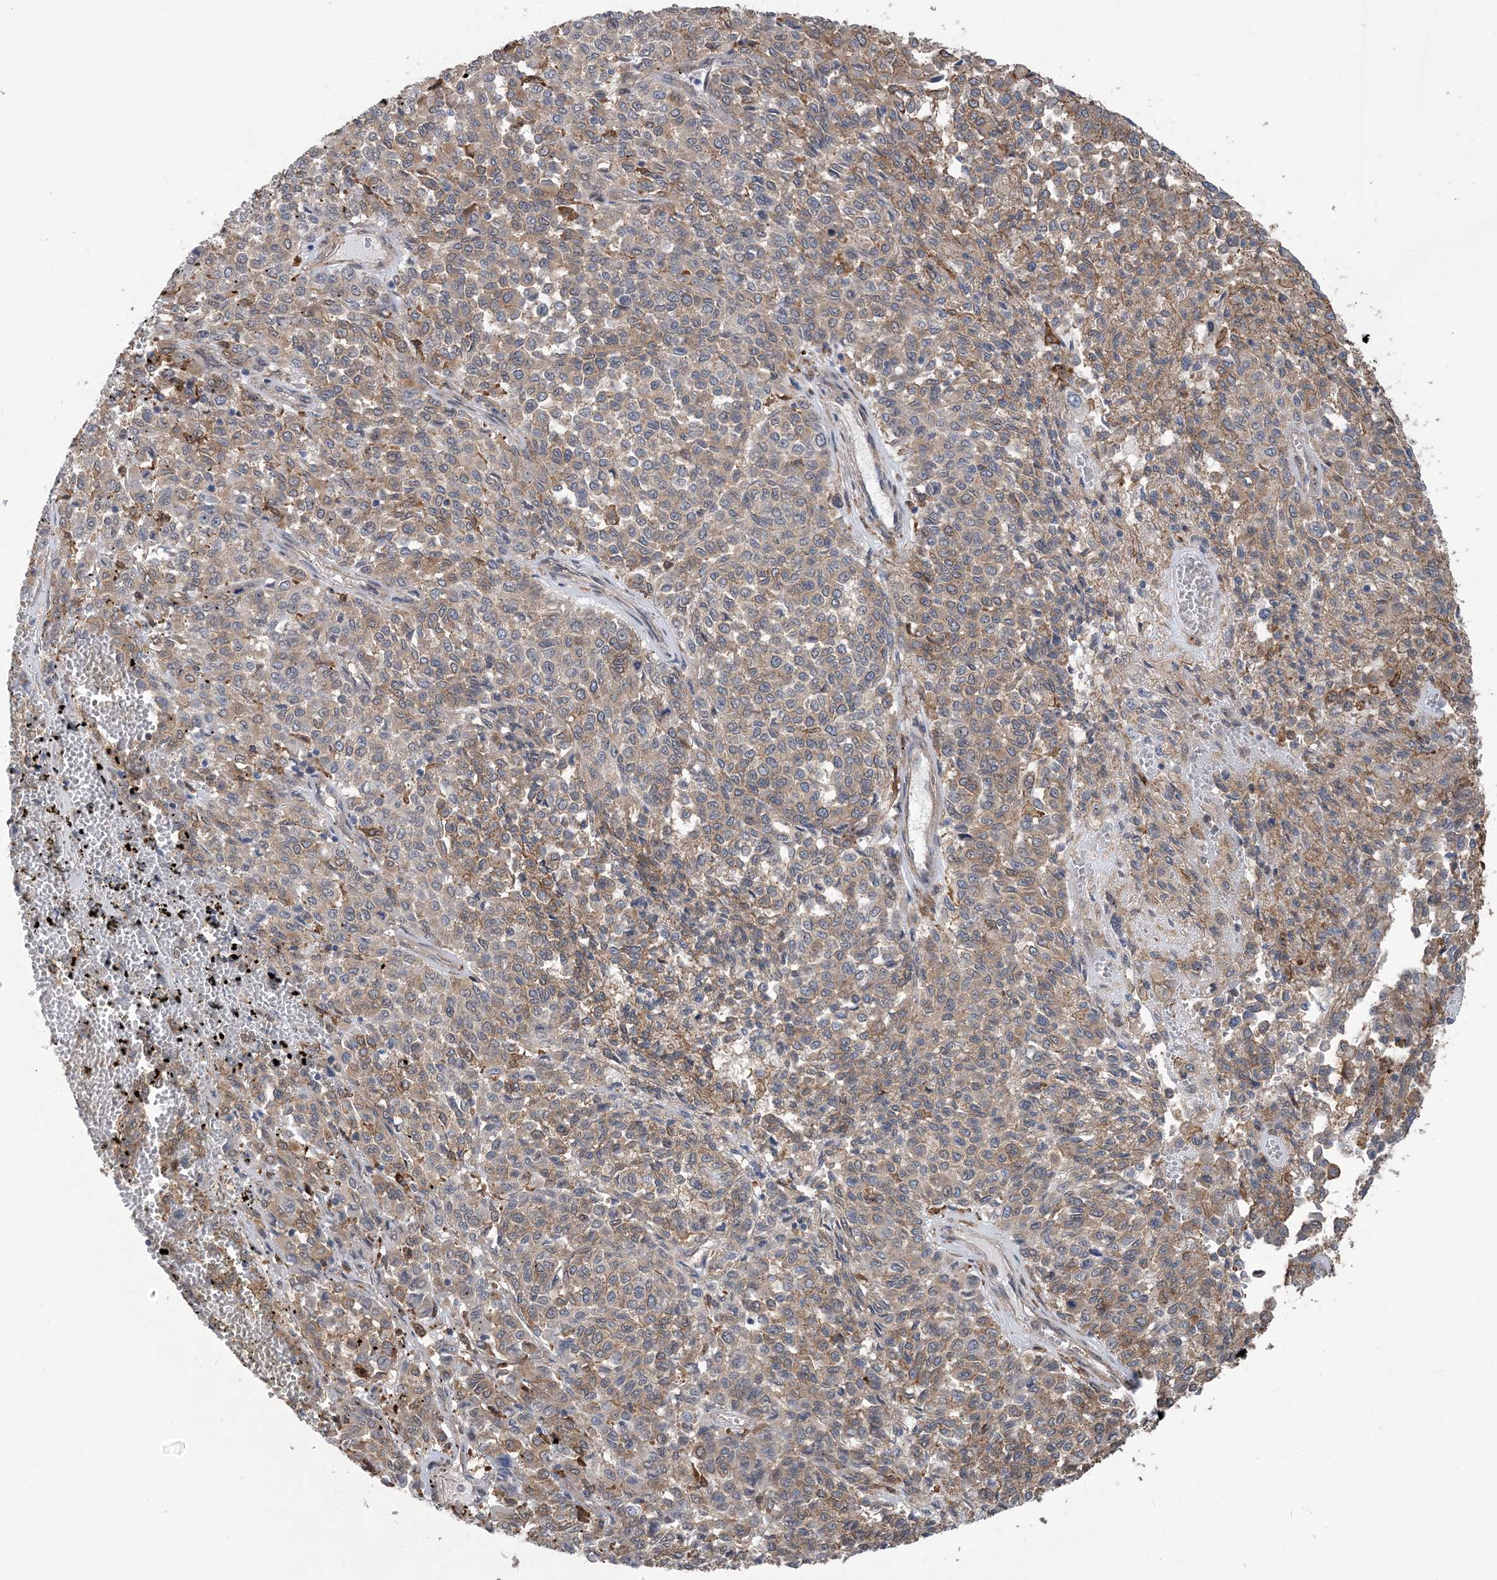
{"staining": {"intensity": "weak", "quantity": ">75%", "location": "cytoplasmic/membranous"}, "tissue": "melanoma", "cell_type": "Tumor cells", "image_type": "cancer", "snomed": [{"axis": "morphology", "description": "Malignant melanoma, Metastatic site"}, {"axis": "topography", "description": "Pancreas"}], "caption": "Human malignant melanoma (metastatic site) stained with a brown dye reveals weak cytoplasmic/membranous positive staining in approximately >75% of tumor cells.", "gene": "HS1BP3", "patient": {"sex": "female", "age": 30}}